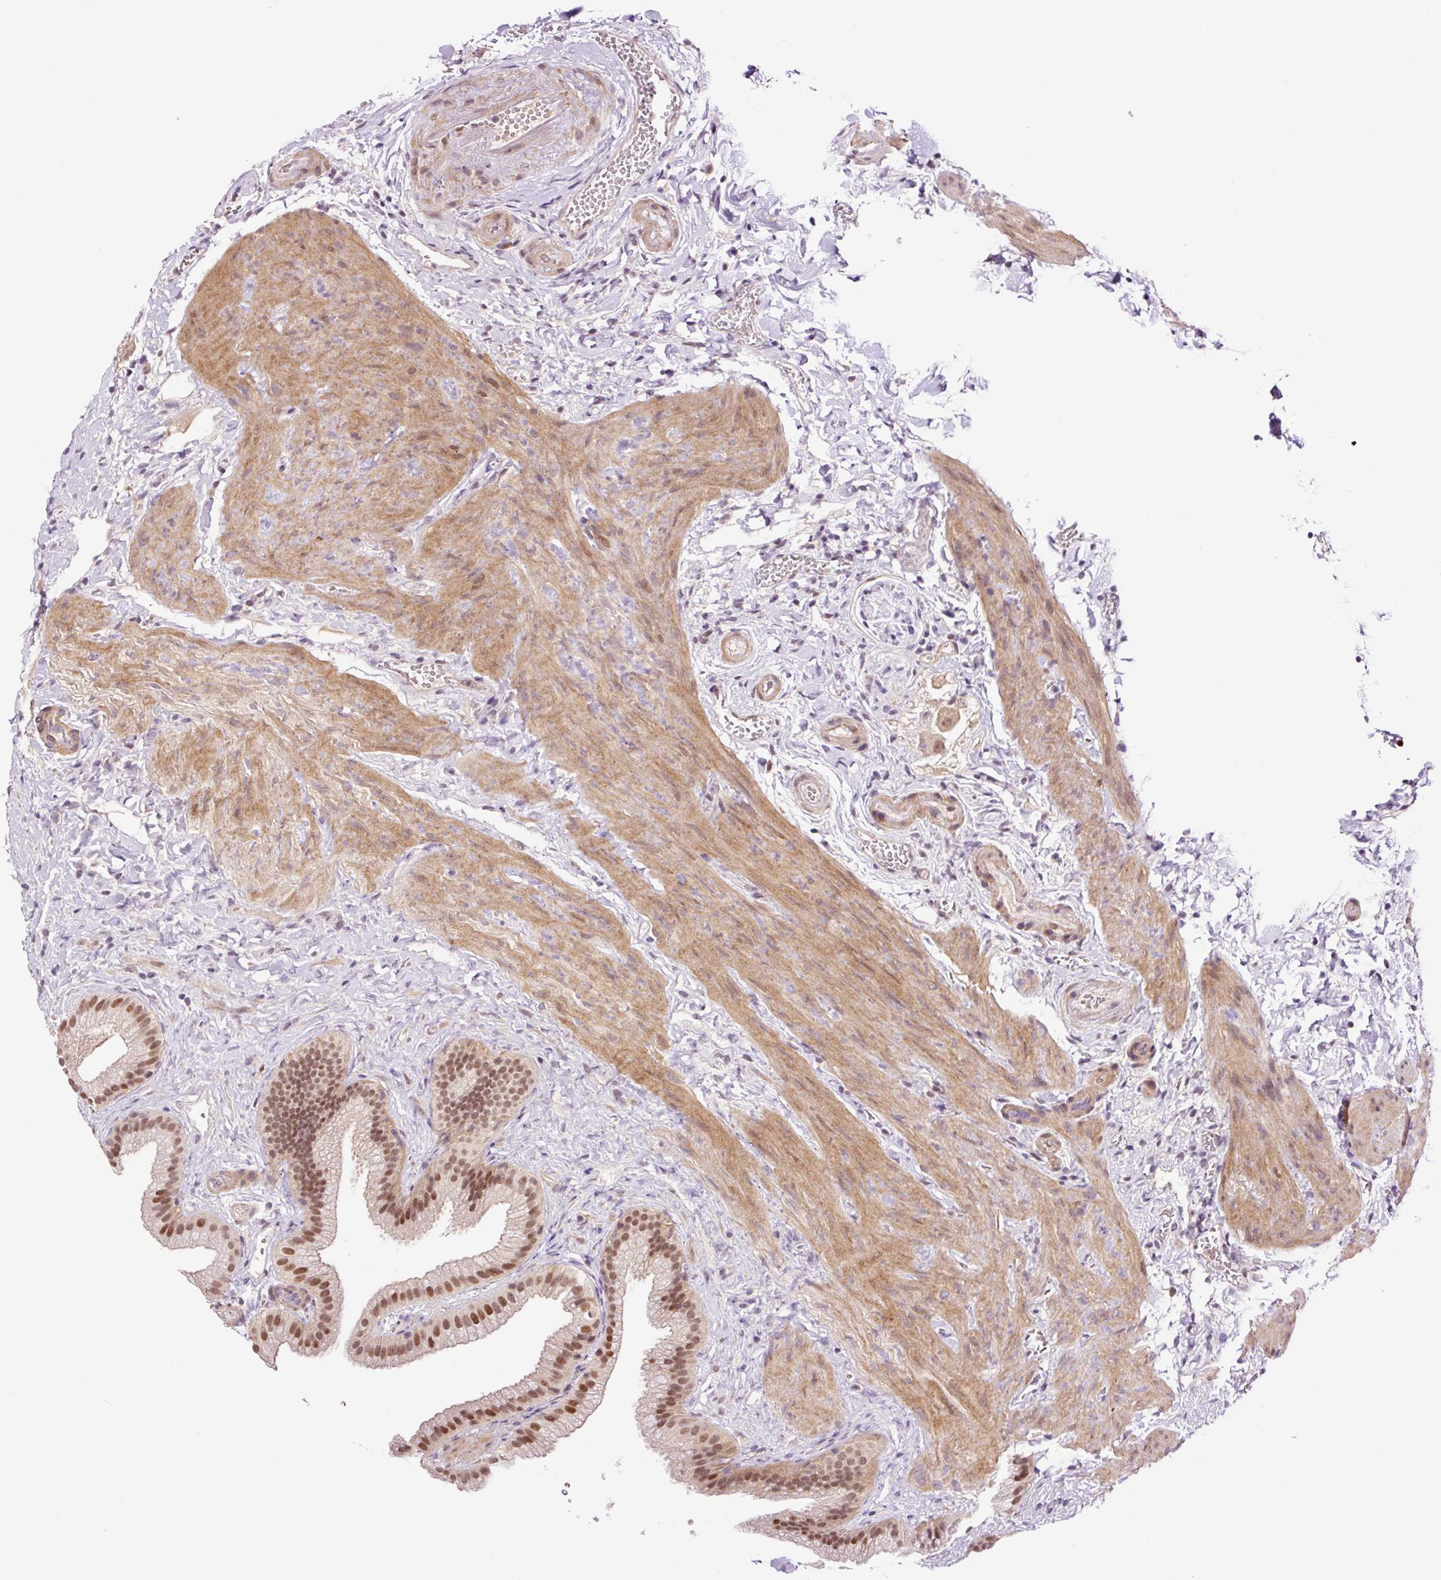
{"staining": {"intensity": "moderate", "quantity": ">75%", "location": "nuclear"}, "tissue": "gallbladder", "cell_type": "Glandular cells", "image_type": "normal", "snomed": [{"axis": "morphology", "description": "Normal tissue, NOS"}, {"axis": "topography", "description": "Gallbladder"}], "caption": "The immunohistochemical stain highlights moderate nuclear positivity in glandular cells of normal gallbladder.", "gene": "DPPA4", "patient": {"sex": "female", "age": 63}}